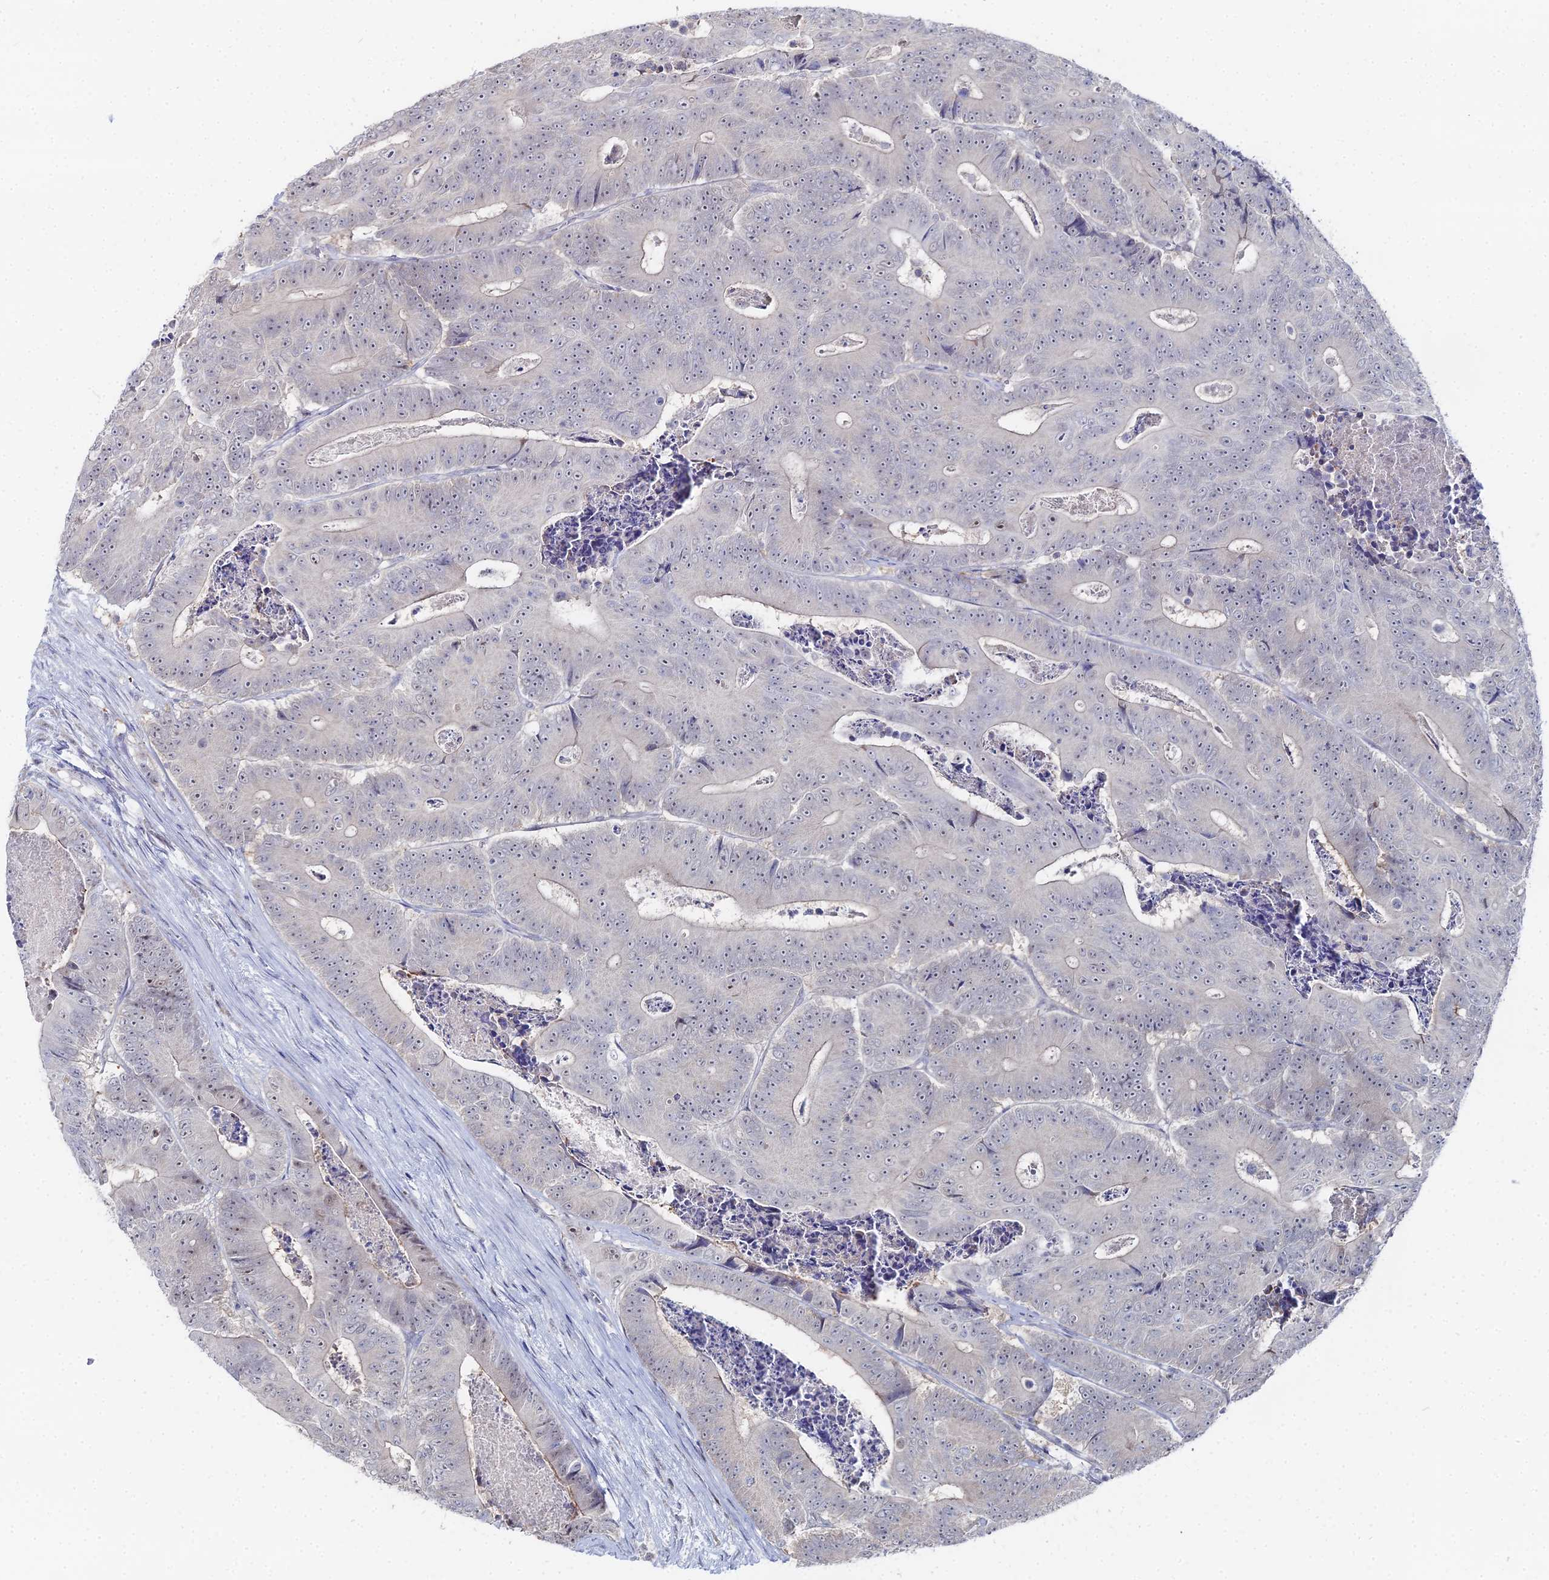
{"staining": {"intensity": "negative", "quantity": "none", "location": "none"}, "tissue": "colorectal cancer", "cell_type": "Tumor cells", "image_type": "cancer", "snomed": [{"axis": "morphology", "description": "Adenocarcinoma, NOS"}, {"axis": "topography", "description": "Colon"}], "caption": "Immunohistochemistry (IHC) of colorectal cancer (adenocarcinoma) exhibits no expression in tumor cells. Nuclei are stained in blue.", "gene": "THAP4", "patient": {"sex": "male", "age": 83}}